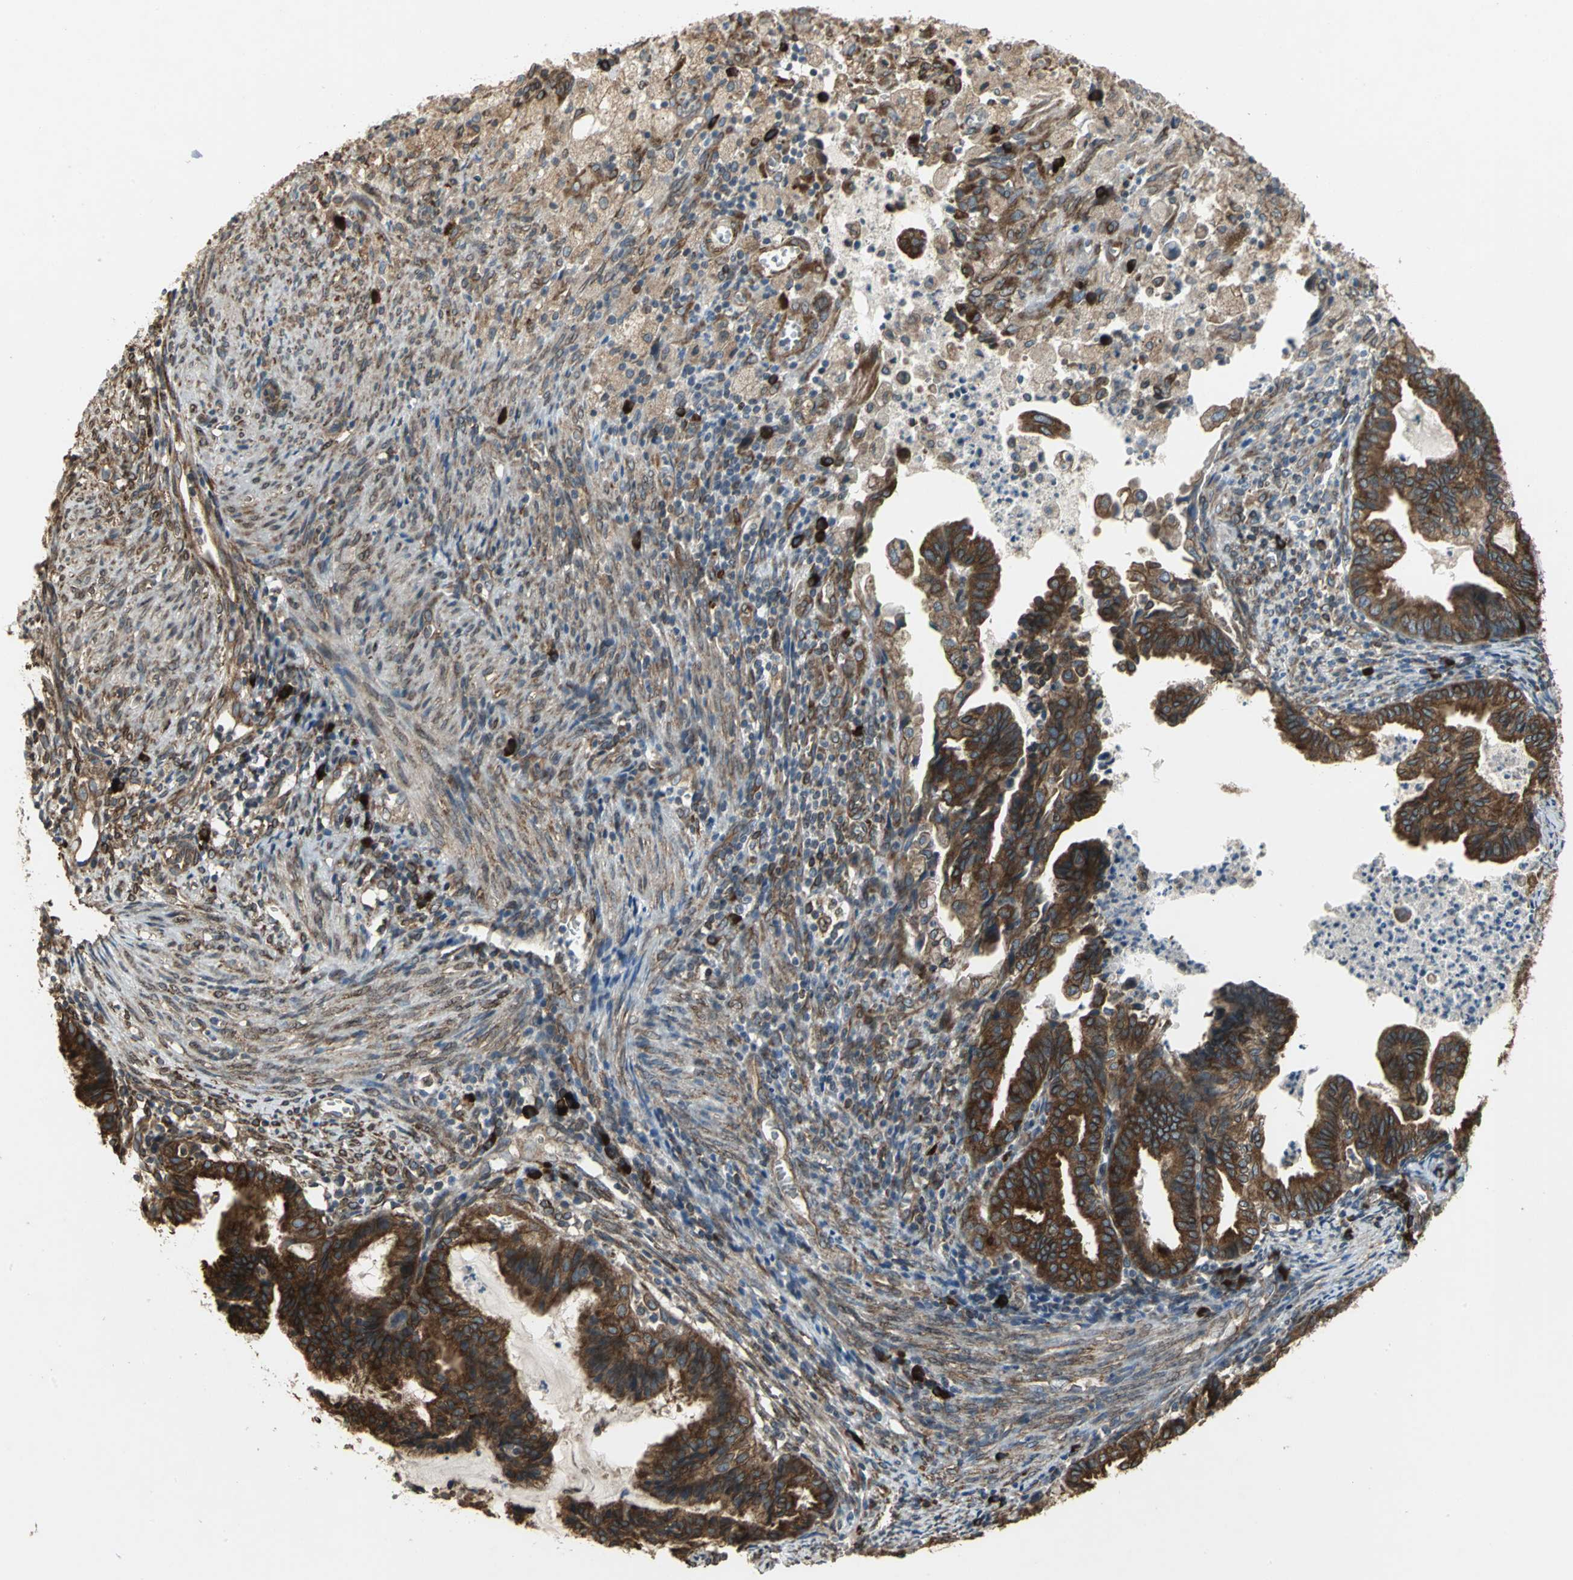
{"staining": {"intensity": "strong", "quantity": ">75%", "location": "cytoplasmic/membranous"}, "tissue": "cervical cancer", "cell_type": "Tumor cells", "image_type": "cancer", "snomed": [{"axis": "morphology", "description": "Normal tissue, NOS"}, {"axis": "morphology", "description": "Adenocarcinoma, NOS"}, {"axis": "topography", "description": "Cervix"}, {"axis": "topography", "description": "Endometrium"}], "caption": "Immunohistochemical staining of cervical adenocarcinoma exhibits high levels of strong cytoplasmic/membranous staining in approximately >75% of tumor cells.", "gene": "SYVN1", "patient": {"sex": "female", "age": 86}}